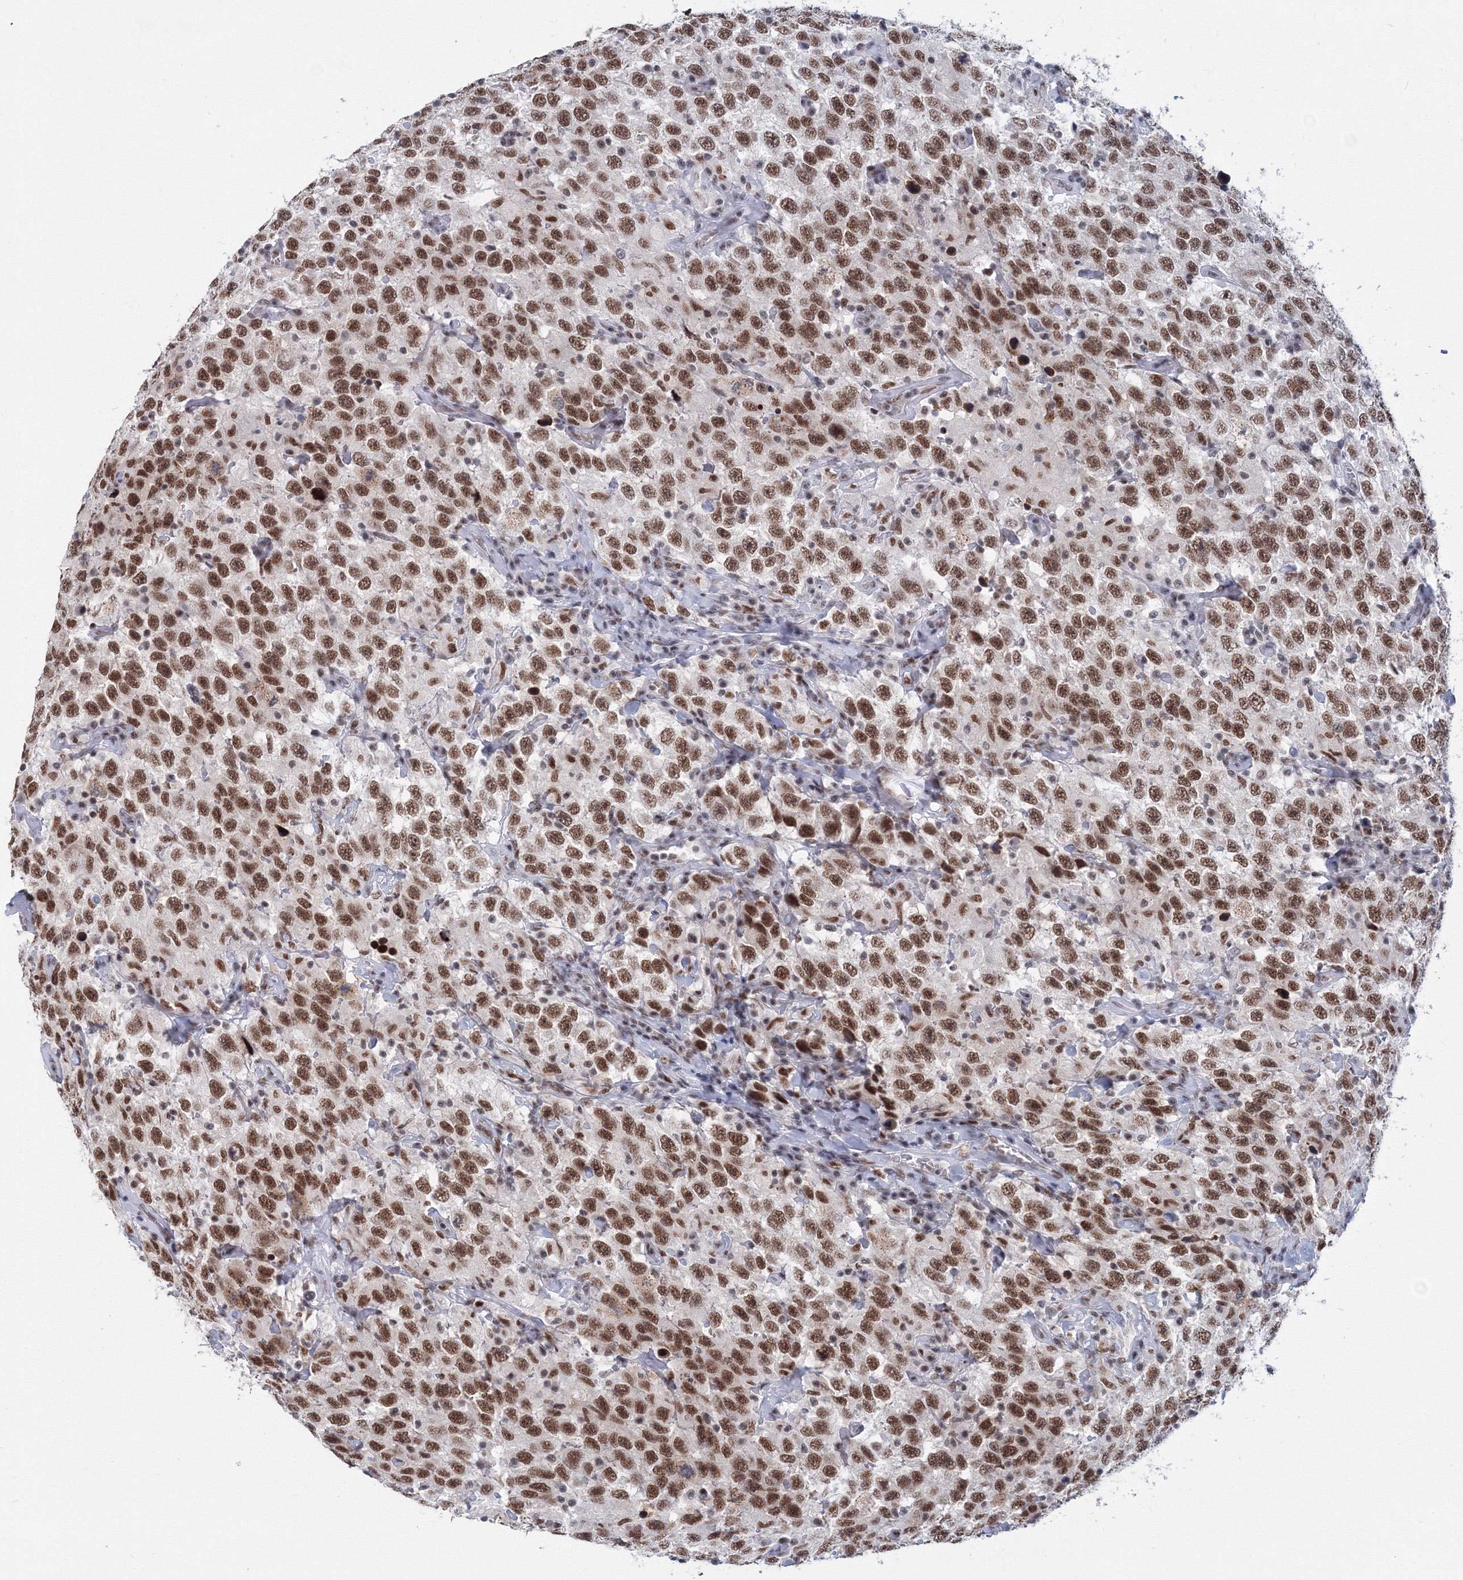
{"staining": {"intensity": "strong", "quantity": ">75%", "location": "nuclear"}, "tissue": "testis cancer", "cell_type": "Tumor cells", "image_type": "cancer", "snomed": [{"axis": "morphology", "description": "Seminoma, NOS"}, {"axis": "topography", "description": "Testis"}], "caption": "High-magnification brightfield microscopy of testis cancer stained with DAB (3,3'-diaminobenzidine) (brown) and counterstained with hematoxylin (blue). tumor cells exhibit strong nuclear positivity is identified in about>75% of cells. (IHC, brightfield microscopy, high magnification).", "gene": "SF3B6", "patient": {"sex": "male", "age": 41}}